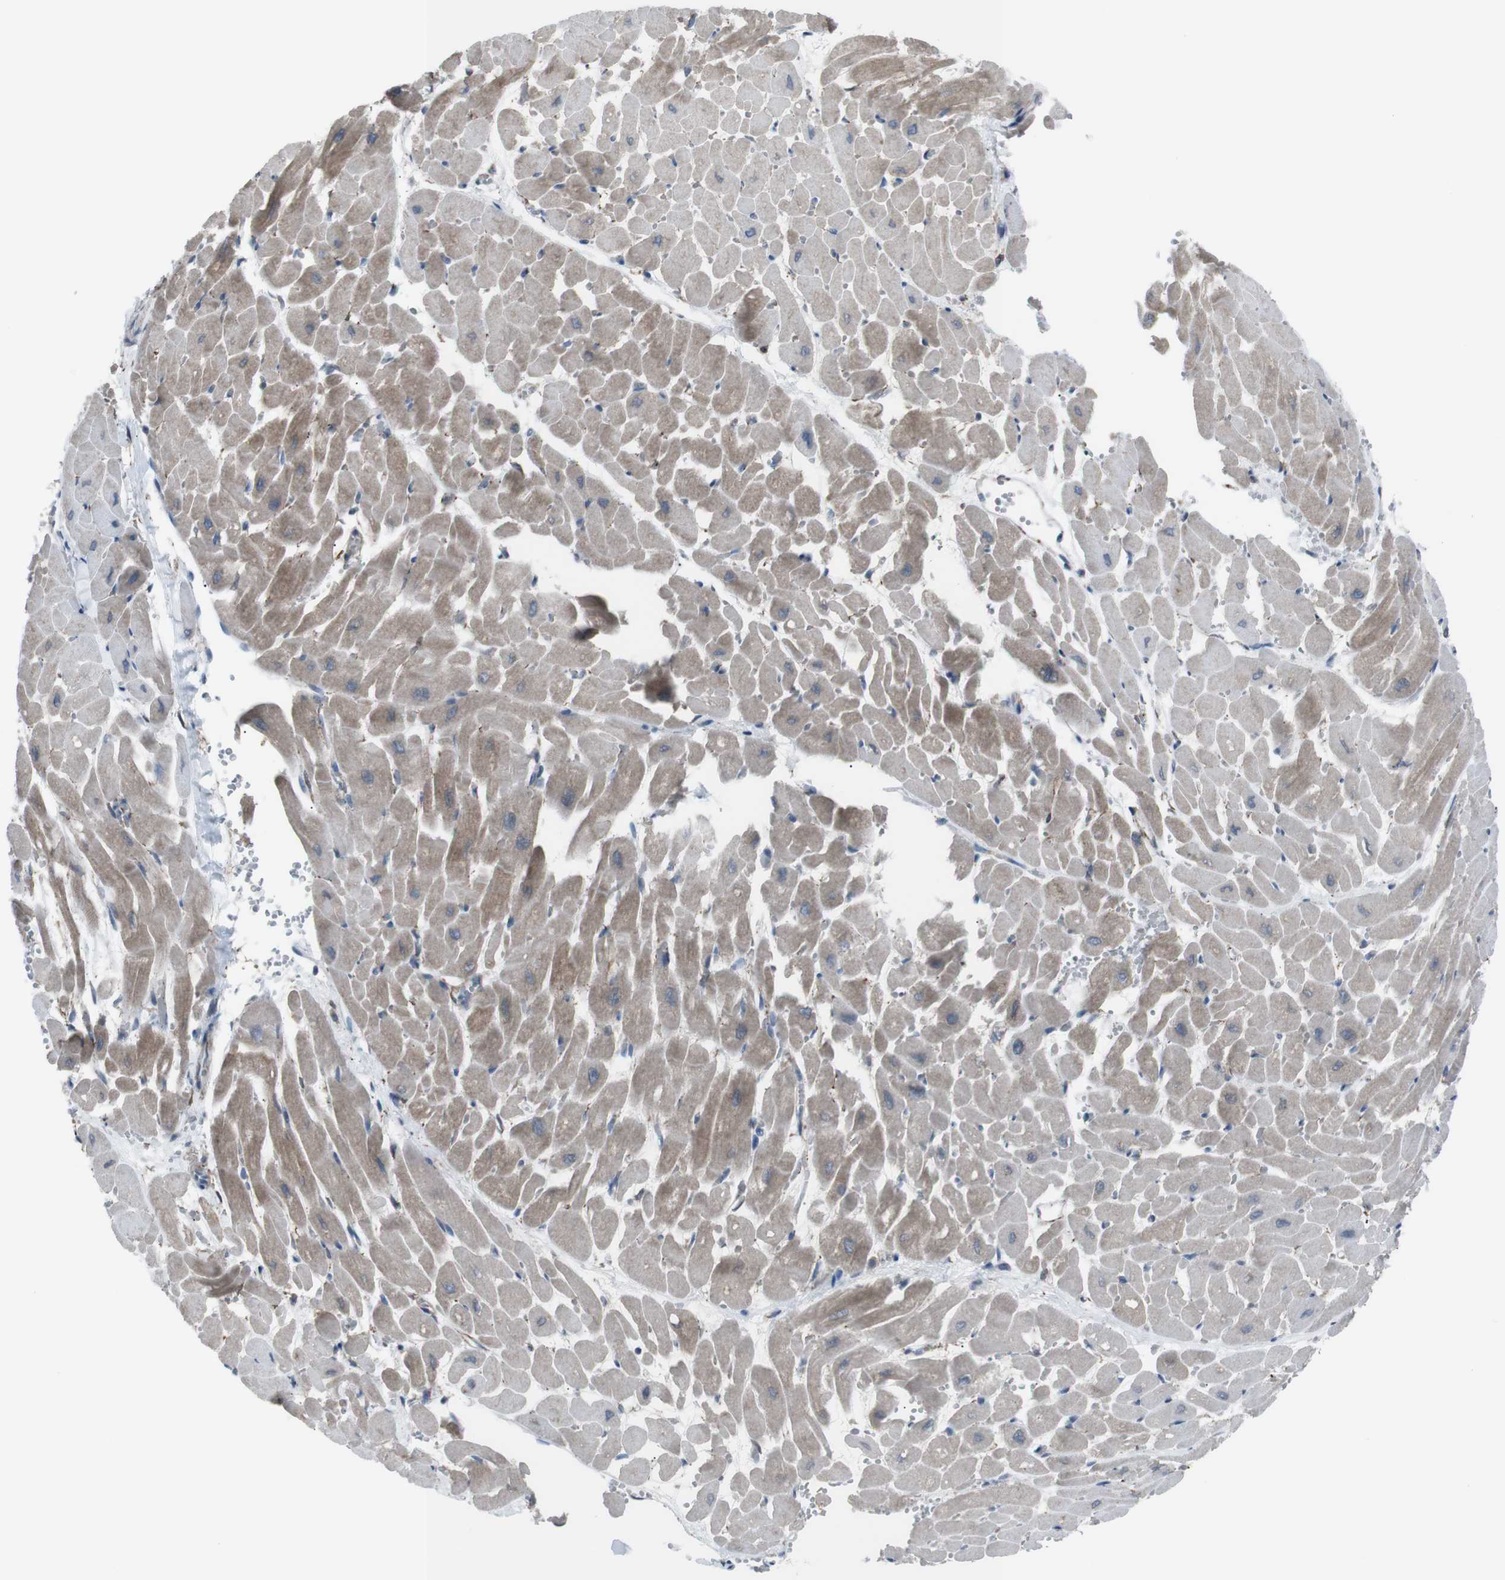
{"staining": {"intensity": "weak", "quantity": "25%-75%", "location": "cytoplasmic/membranous"}, "tissue": "heart muscle", "cell_type": "Cardiomyocytes", "image_type": "normal", "snomed": [{"axis": "morphology", "description": "Normal tissue, NOS"}, {"axis": "topography", "description": "Heart"}], "caption": "About 25%-75% of cardiomyocytes in normal human heart muscle demonstrate weak cytoplasmic/membranous protein positivity as visualized by brown immunohistochemical staining.", "gene": "LNPK", "patient": {"sex": "male", "age": 45}}